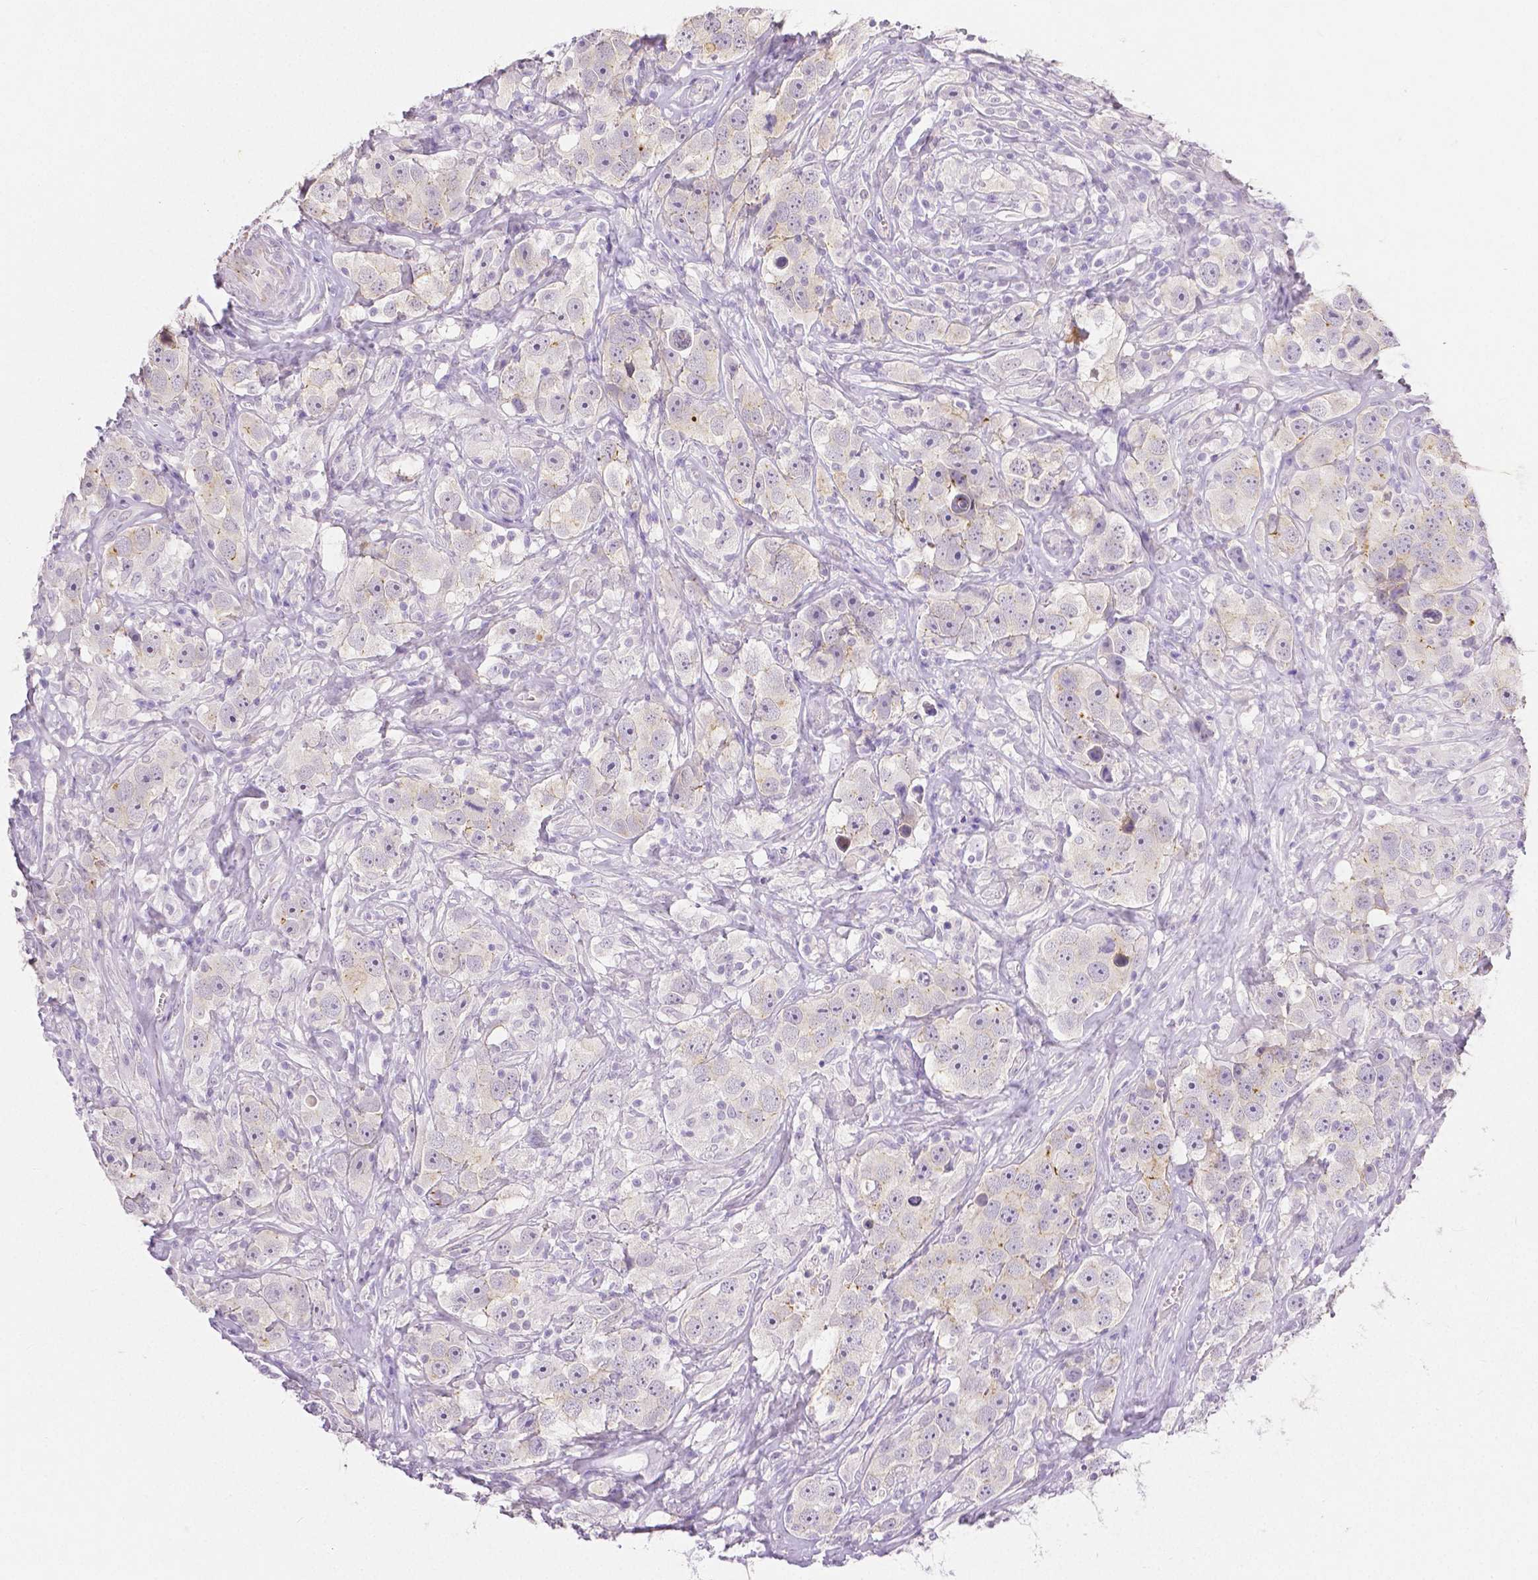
{"staining": {"intensity": "negative", "quantity": "none", "location": "none"}, "tissue": "testis cancer", "cell_type": "Tumor cells", "image_type": "cancer", "snomed": [{"axis": "morphology", "description": "Seminoma, NOS"}, {"axis": "topography", "description": "Testis"}], "caption": "IHC of human testis cancer exhibits no positivity in tumor cells.", "gene": "OCLN", "patient": {"sex": "male", "age": 49}}